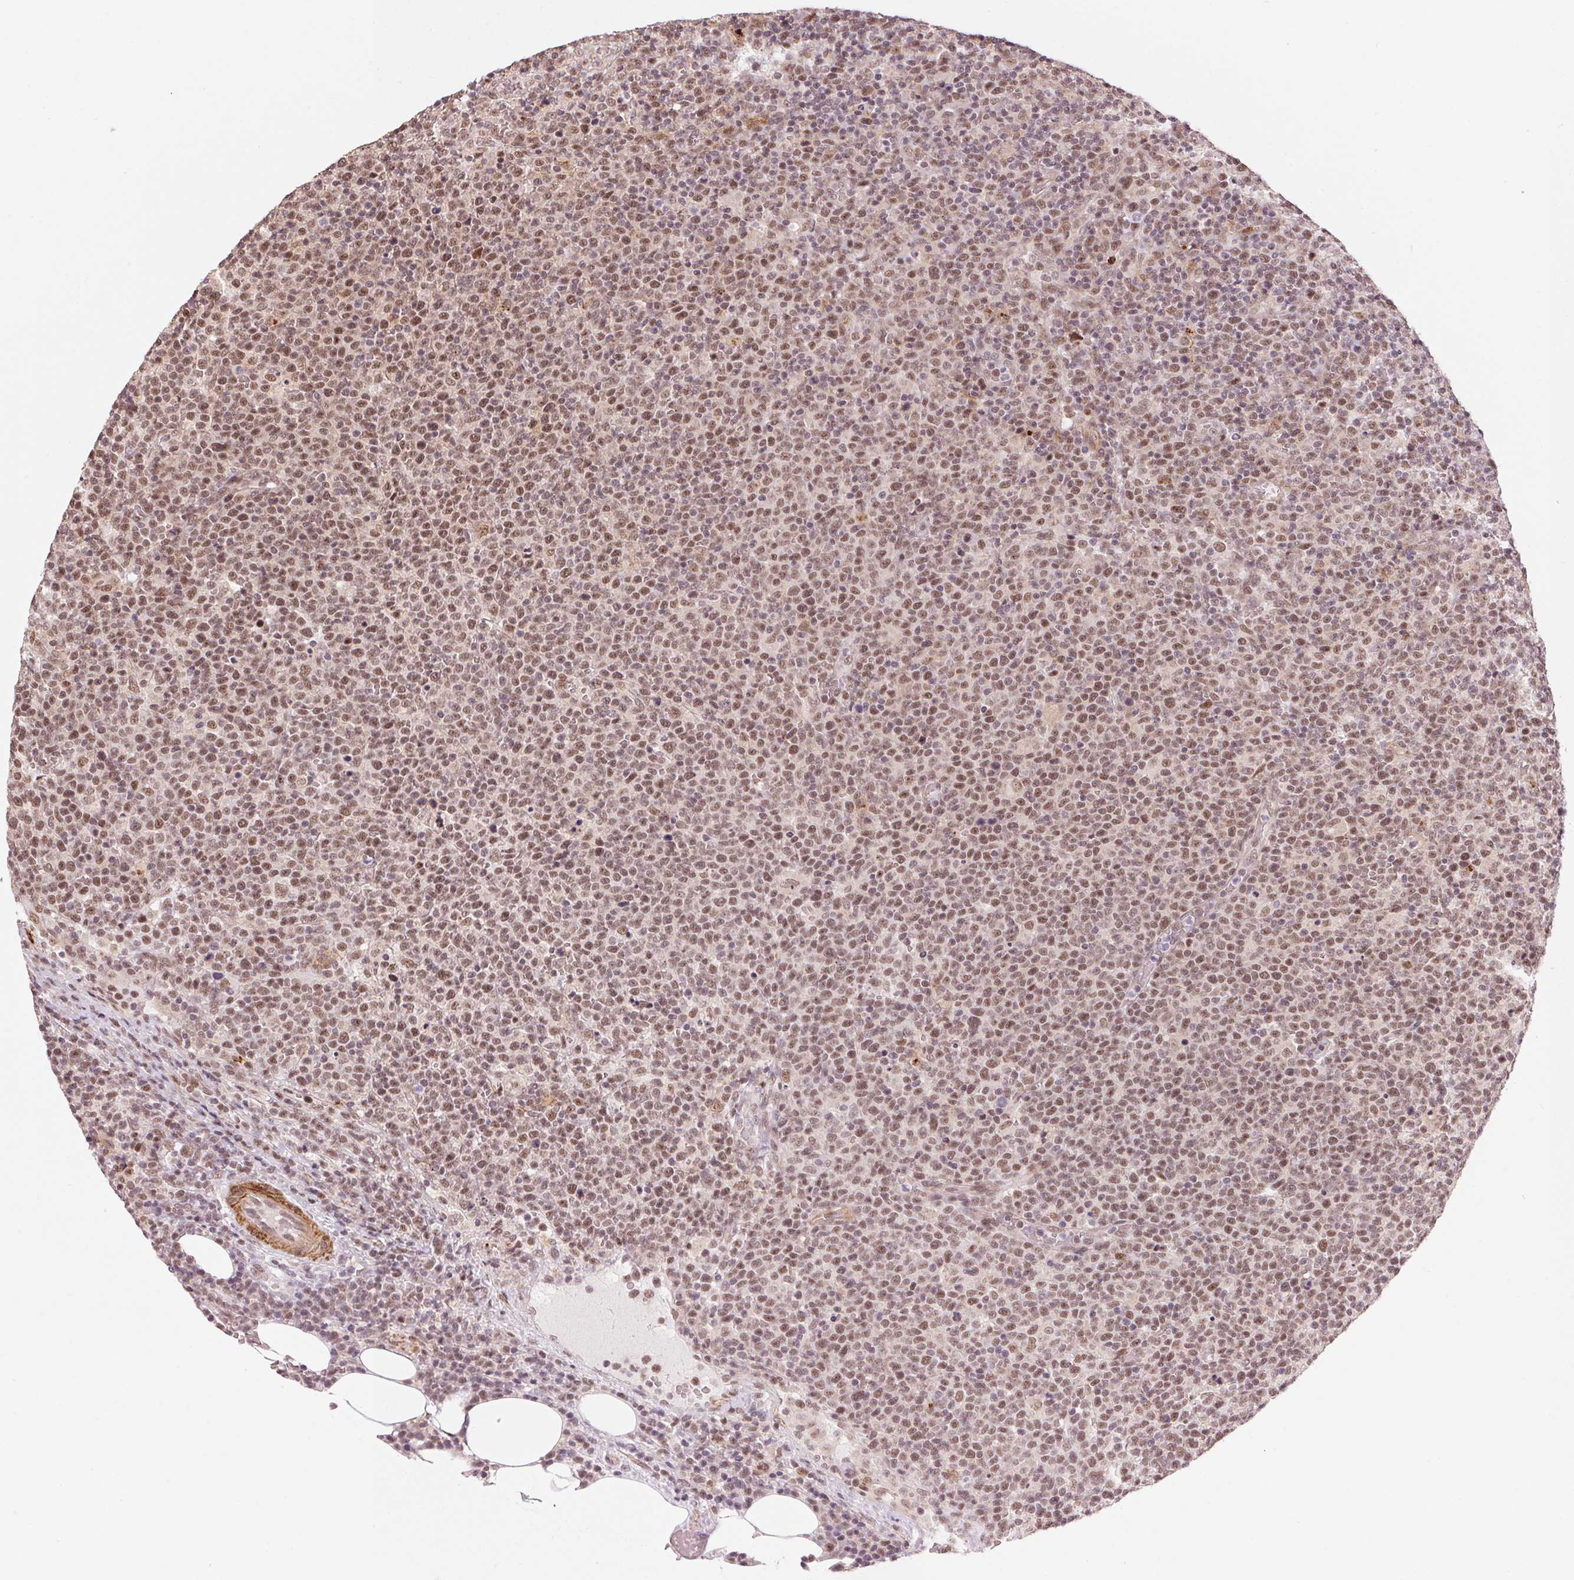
{"staining": {"intensity": "moderate", "quantity": "25%-75%", "location": "nuclear"}, "tissue": "lymphoma", "cell_type": "Tumor cells", "image_type": "cancer", "snomed": [{"axis": "morphology", "description": "Malignant lymphoma, non-Hodgkin's type, High grade"}, {"axis": "topography", "description": "Lymph node"}], "caption": "A brown stain labels moderate nuclear staining of a protein in human high-grade malignant lymphoma, non-Hodgkin's type tumor cells. Using DAB (brown) and hematoxylin (blue) stains, captured at high magnification using brightfield microscopy.", "gene": "HNRNPDL", "patient": {"sex": "male", "age": 61}}